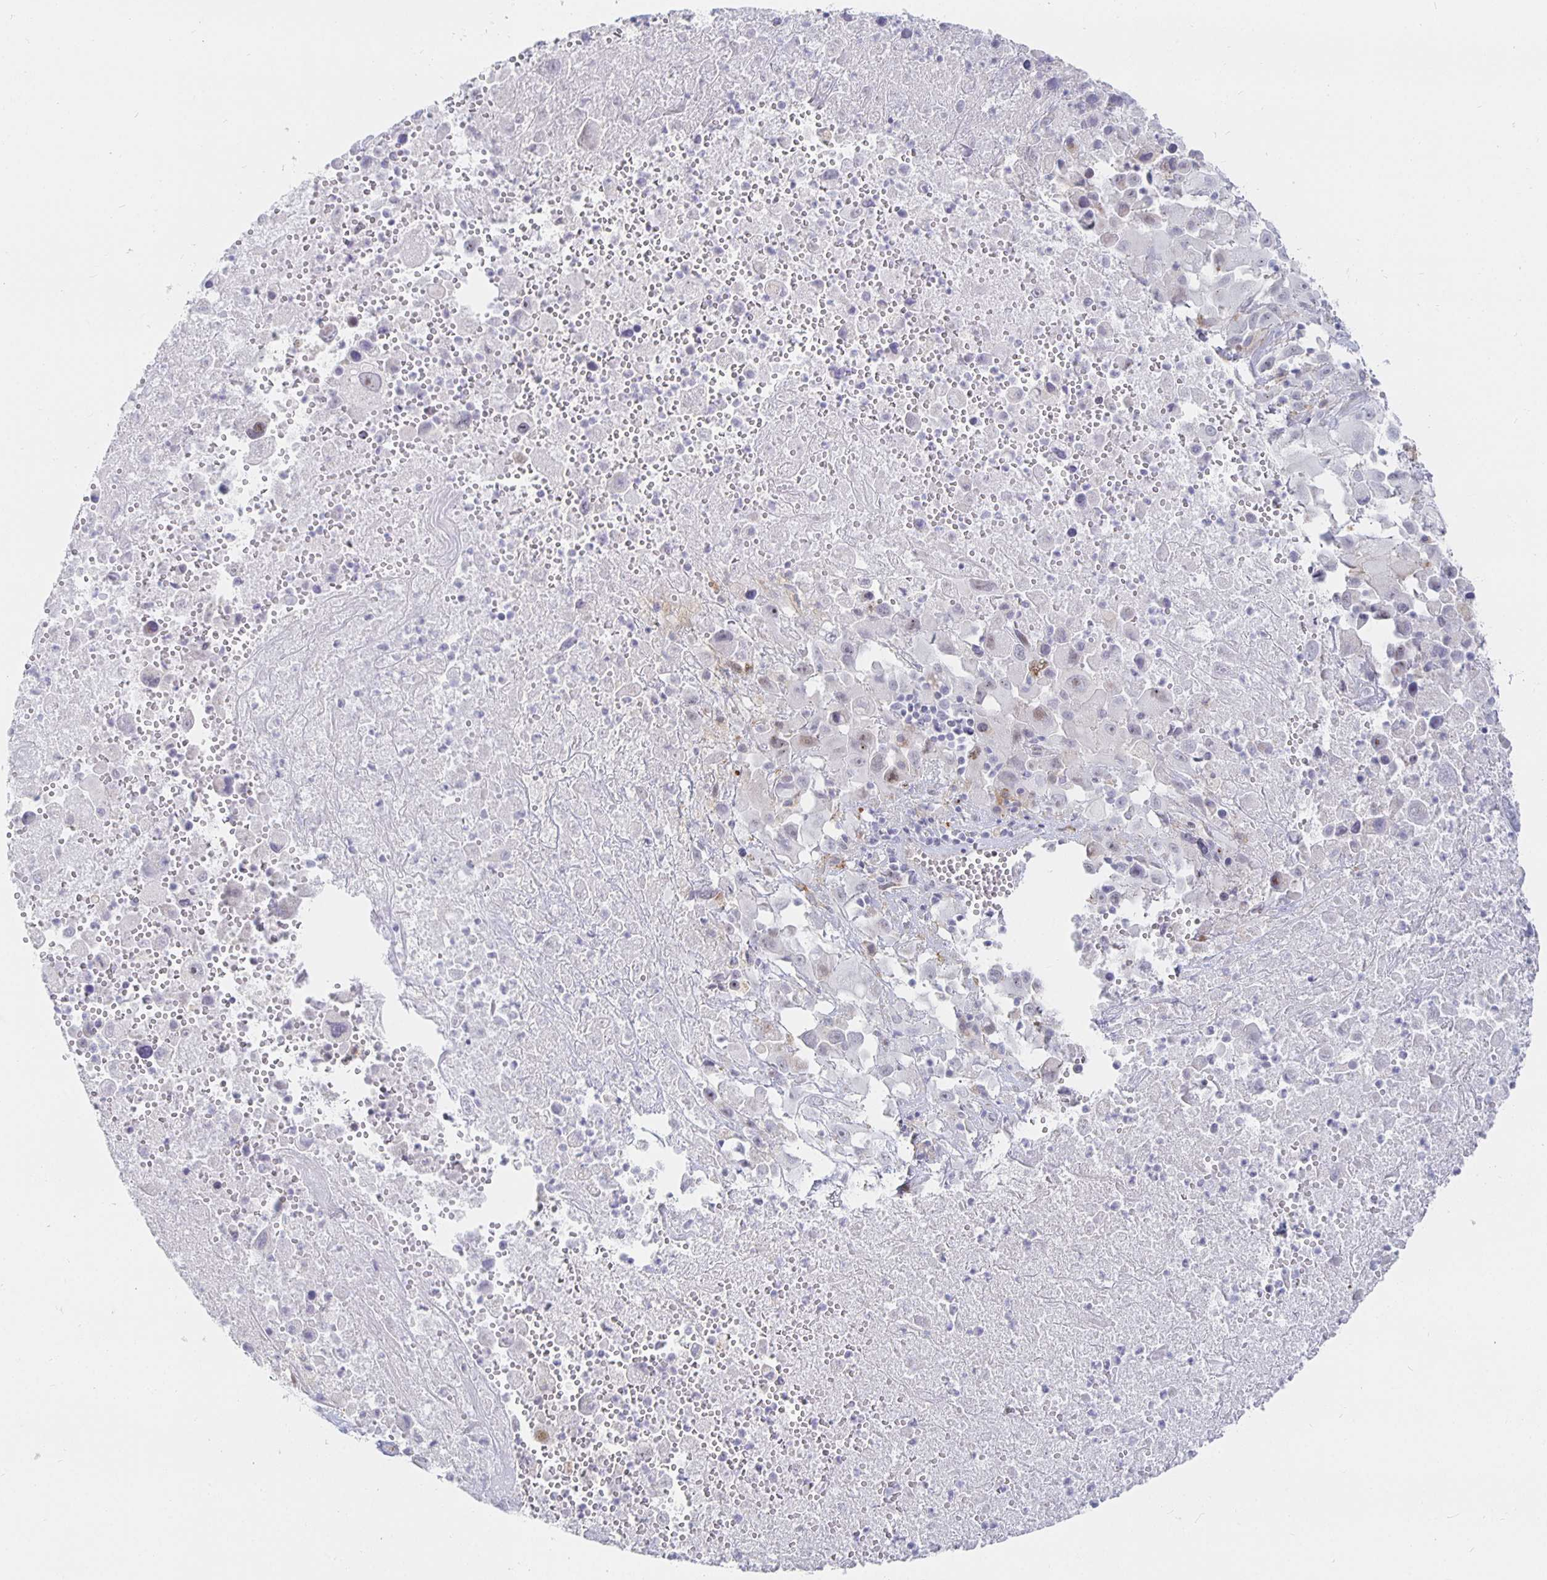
{"staining": {"intensity": "negative", "quantity": "none", "location": "none"}, "tissue": "melanoma", "cell_type": "Tumor cells", "image_type": "cancer", "snomed": [{"axis": "morphology", "description": "Malignant melanoma, Metastatic site"}, {"axis": "topography", "description": "Soft tissue"}], "caption": "Histopathology image shows no protein positivity in tumor cells of melanoma tissue.", "gene": "S100G", "patient": {"sex": "male", "age": 50}}